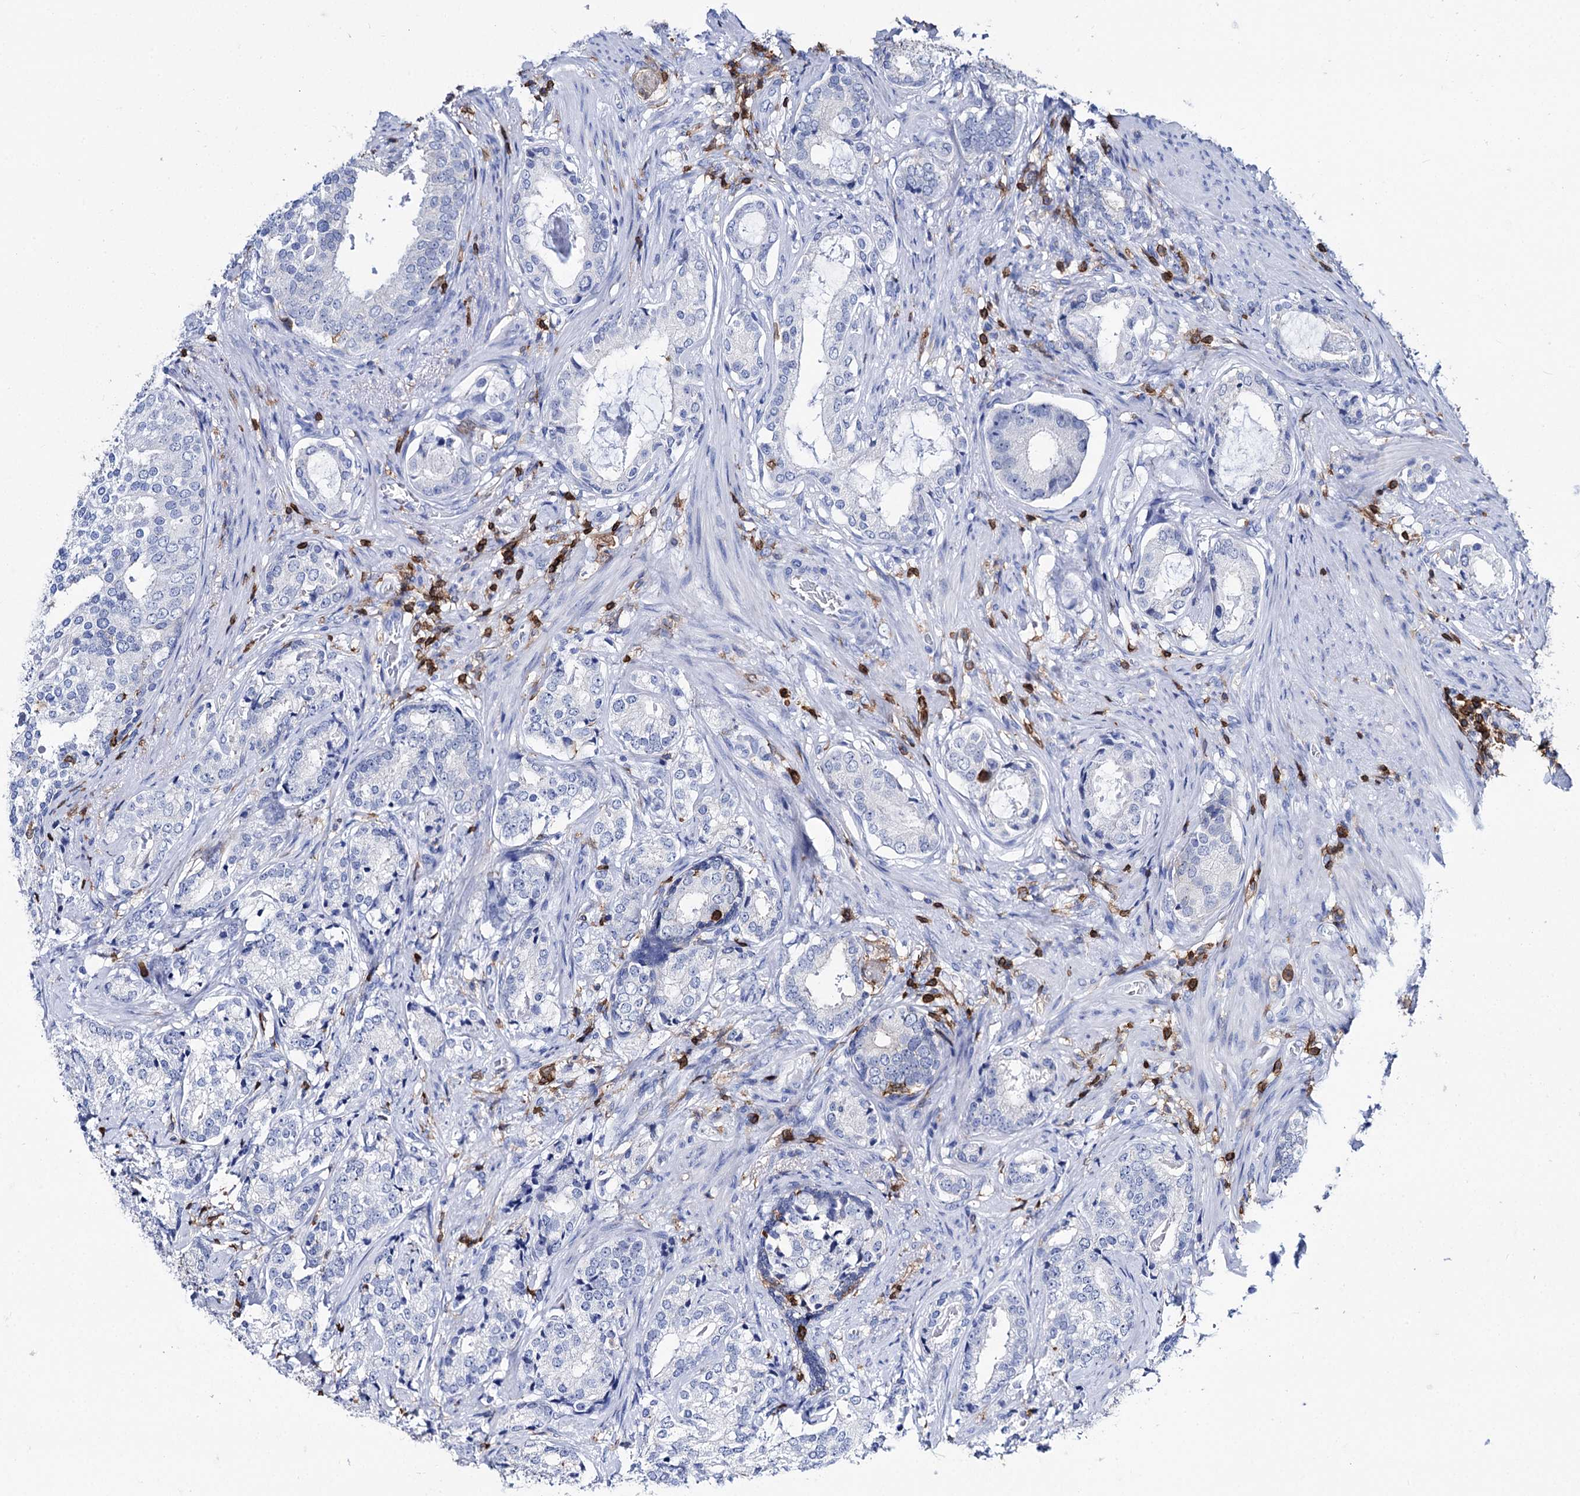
{"staining": {"intensity": "negative", "quantity": "none", "location": "none"}, "tissue": "prostate cancer", "cell_type": "Tumor cells", "image_type": "cancer", "snomed": [{"axis": "morphology", "description": "Adenocarcinoma, Low grade"}, {"axis": "topography", "description": "Prostate"}], "caption": "The IHC photomicrograph has no significant staining in tumor cells of prostate cancer tissue.", "gene": "DEF6", "patient": {"sex": "male", "age": 71}}